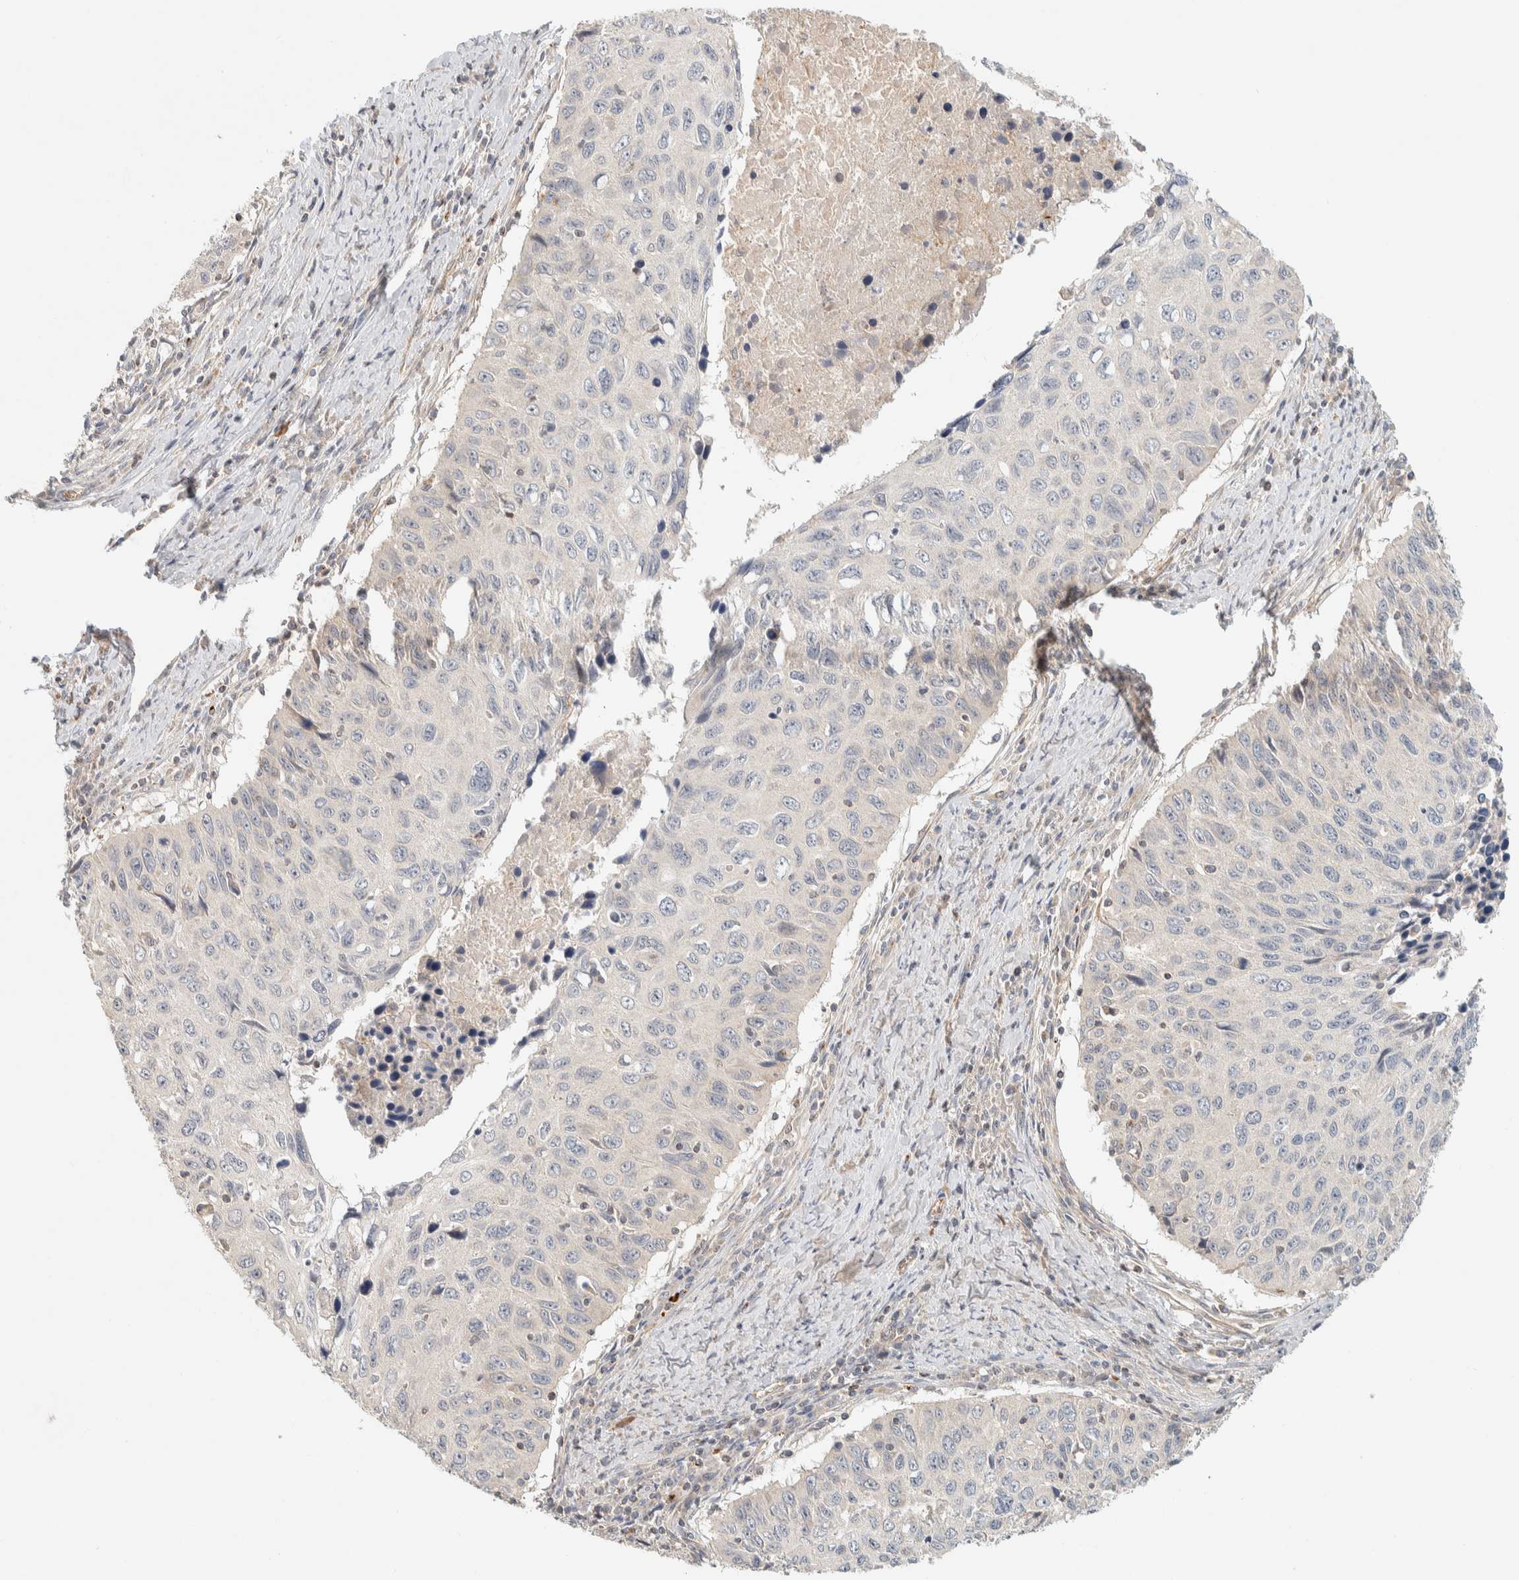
{"staining": {"intensity": "negative", "quantity": "none", "location": "none"}, "tissue": "cervical cancer", "cell_type": "Tumor cells", "image_type": "cancer", "snomed": [{"axis": "morphology", "description": "Squamous cell carcinoma, NOS"}, {"axis": "topography", "description": "Cervix"}], "caption": "High power microscopy photomicrograph of an immunohistochemistry image of cervical cancer (squamous cell carcinoma), revealing no significant staining in tumor cells.", "gene": "KIF9", "patient": {"sex": "female", "age": 53}}